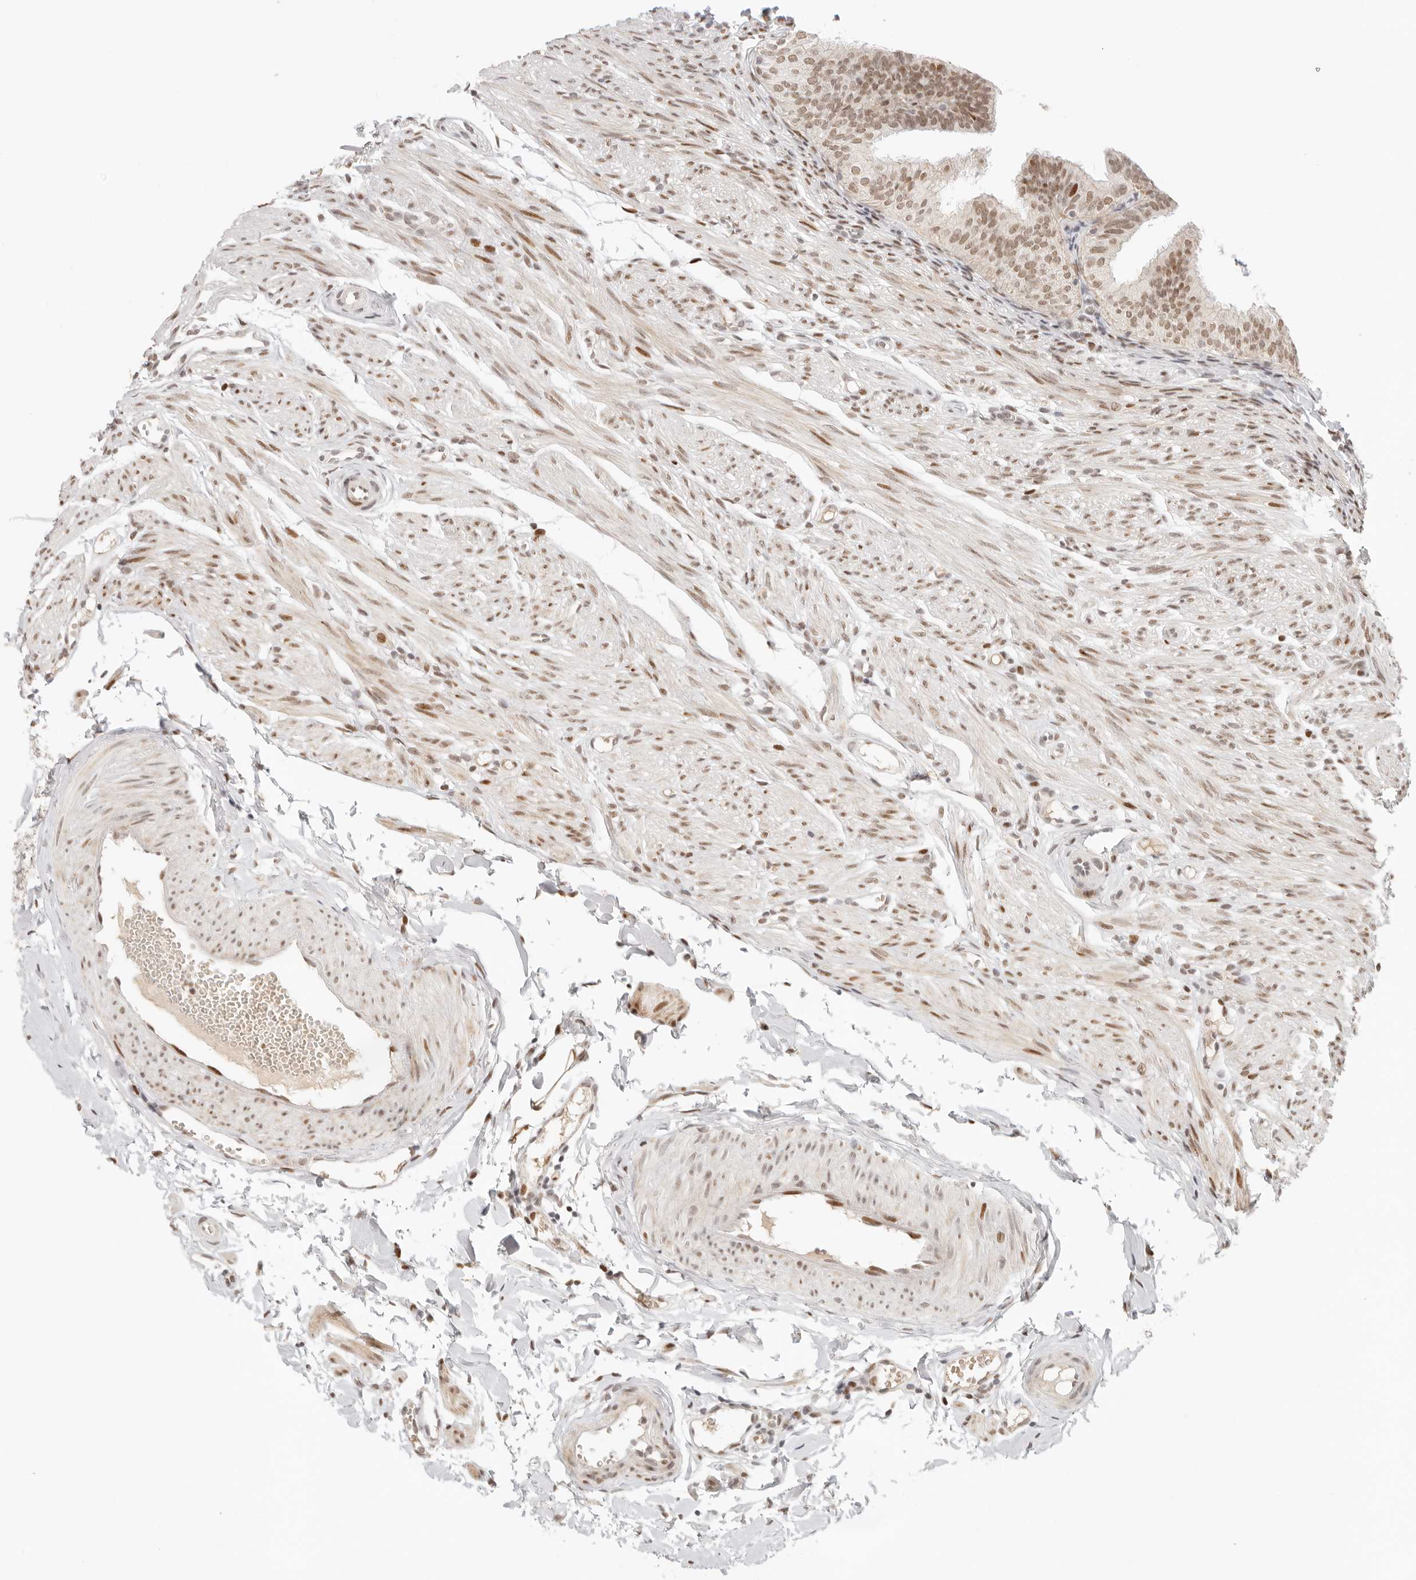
{"staining": {"intensity": "moderate", "quantity": ">75%", "location": "cytoplasmic/membranous,nuclear"}, "tissue": "fallopian tube", "cell_type": "Glandular cells", "image_type": "normal", "snomed": [{"axis": "morphology", "description": "Normal tissue, NOS"}, {"axis": "topography", "description": "Fallopian tube"}], "caption": "High-magnification brightfield microscopy of benign fallopian tube stained with DAB (brown) and counterstained with hematoxylin (blue). glandular cells exhibit moderate cytoplasmic/membranous,nuclear expression is present in about>75% of cells.", "gene": "HOXC5", "patient": {"sex": "female", "age": 35}}